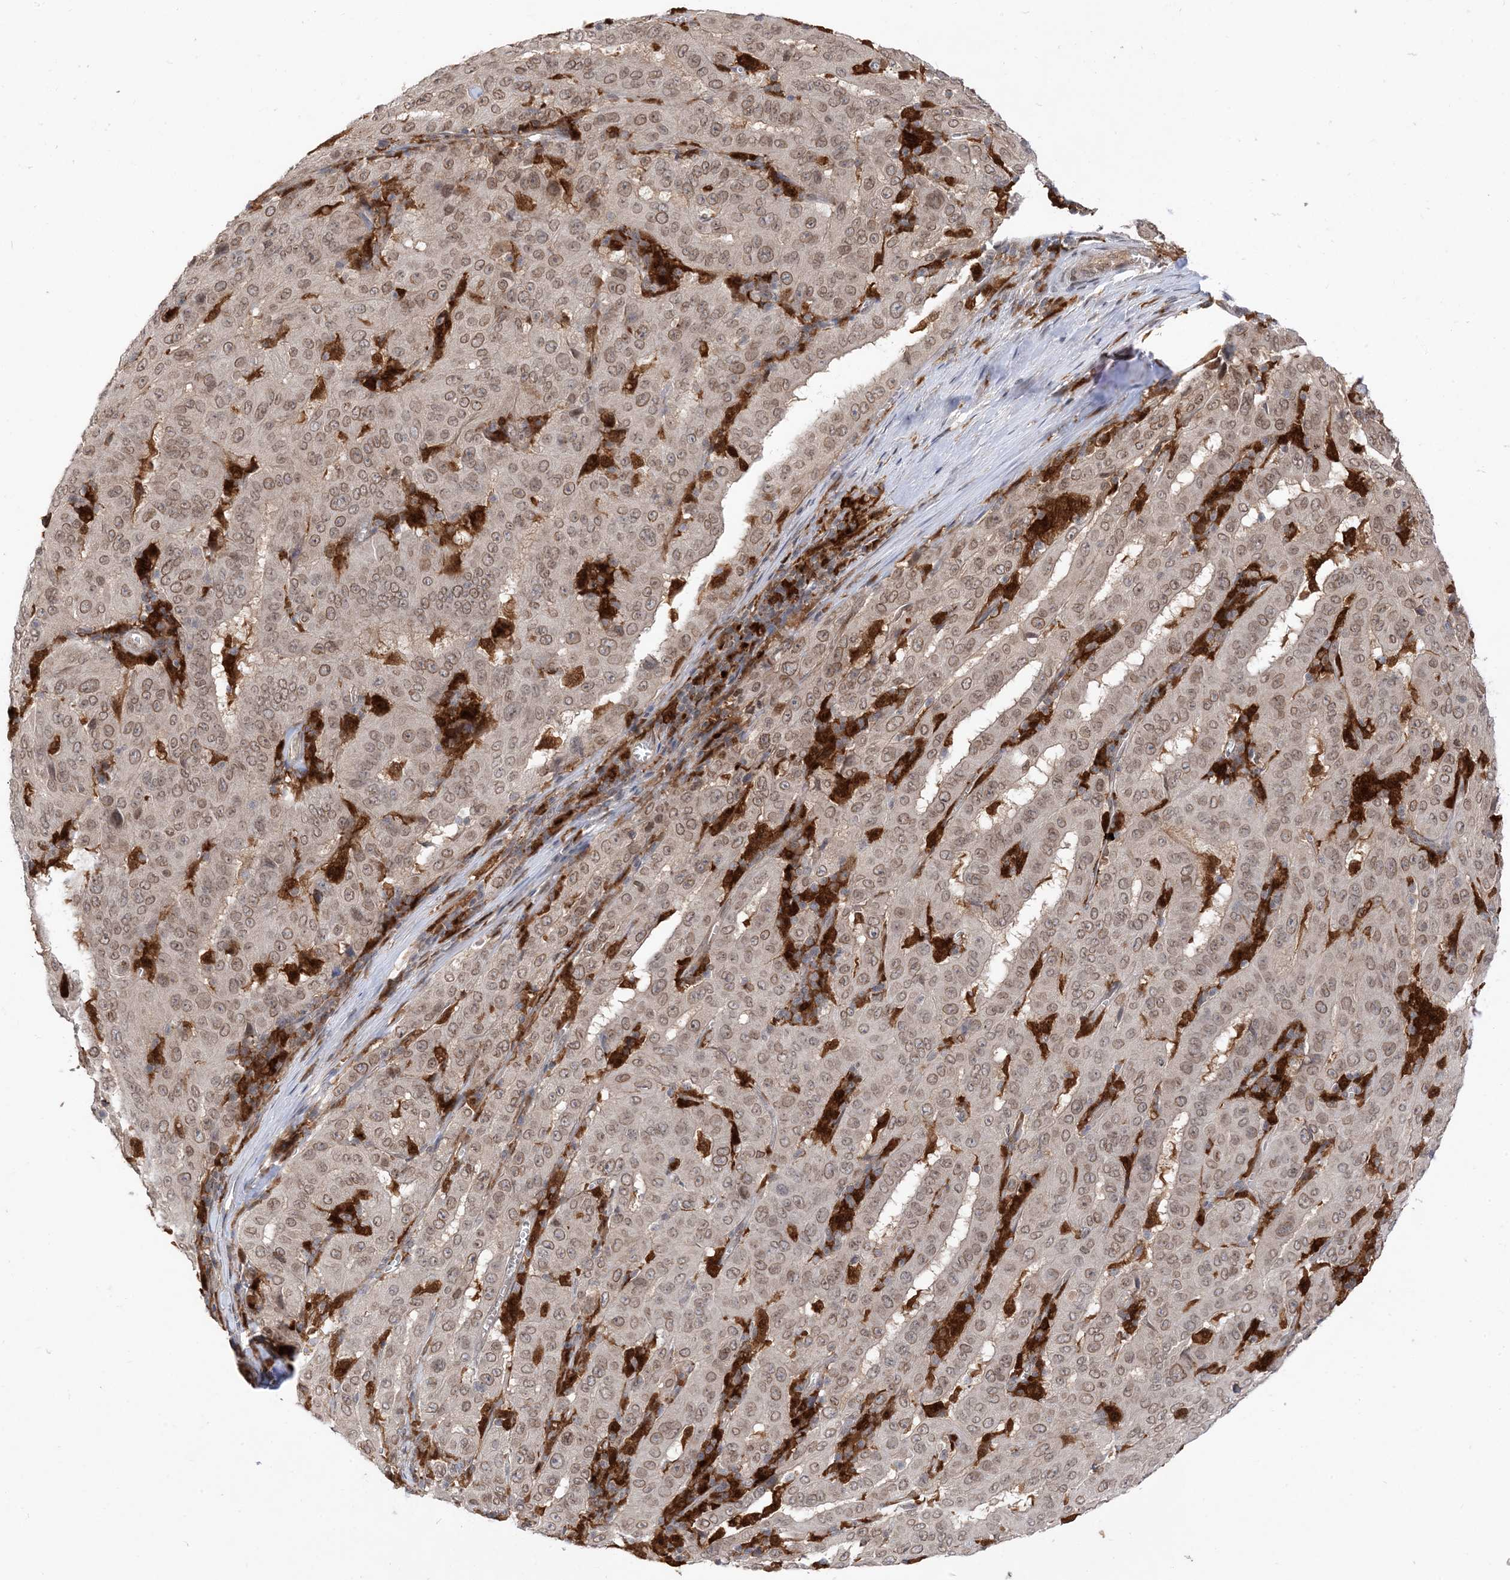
{"staining": {"intensity": "weak", "quantity": ">75%", "location": "cytoplasmic/membranous,nuclear"}, "tissue": "pancreatic cancer", "cell_type": "Tumor cells", "image_type": "cancer", "snomed": [{"axis": "morphology", "description": "Adenocarcinoma, NOS"}, {"axis": "topography", "description": "Pancreas"}], "caption": "Human pancreatic adenocarcinoma stained with a protein marker displays weak staining in tumor cells.", "gene": "NAGK", "patient": {"sex": "male", "age": 63}}